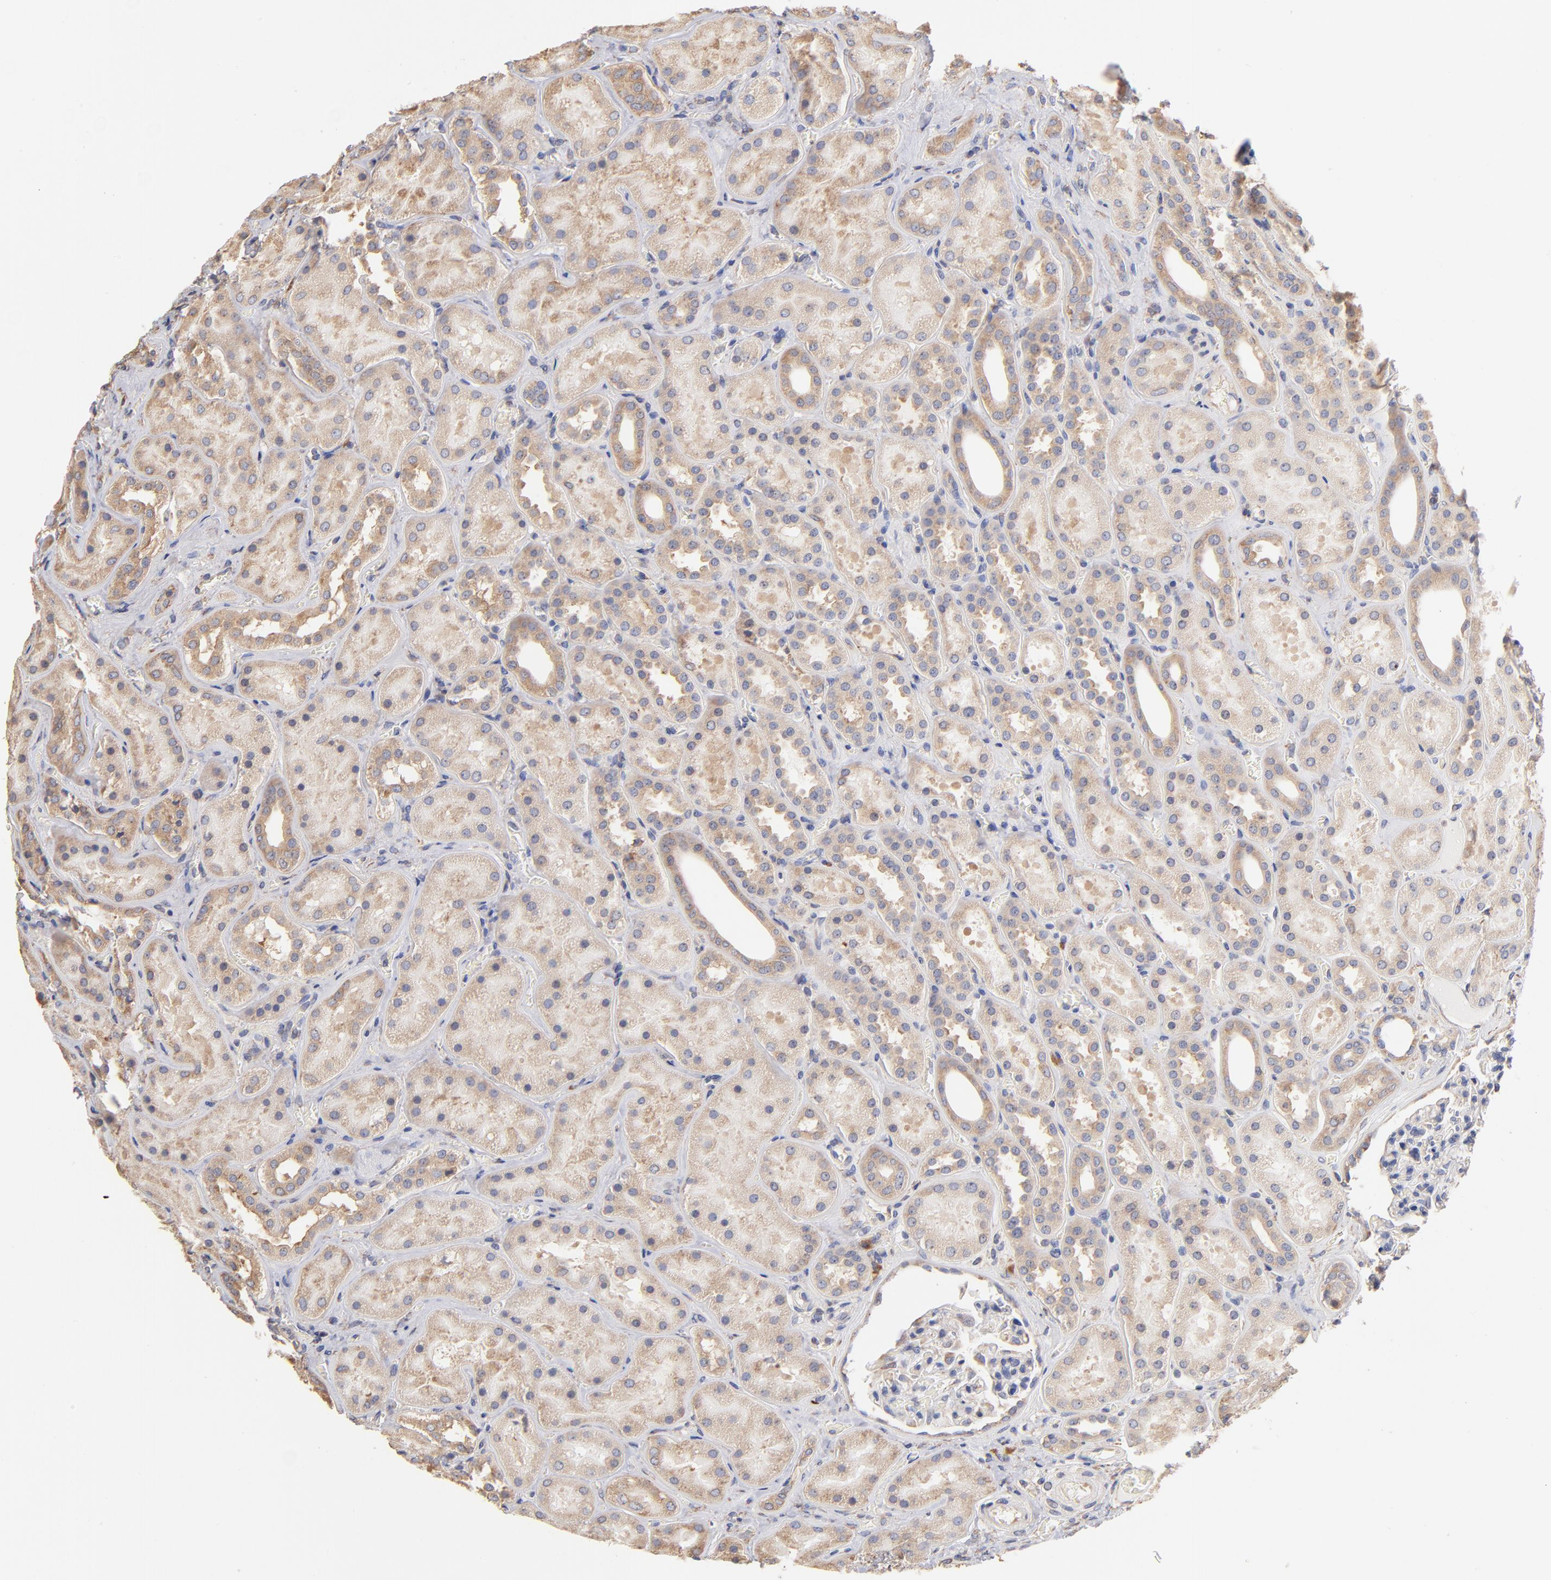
{"staining": {"intensity": "negative", "quantity": "none", "location": "none"}, "tissue": "kidney", "cell_type": "Cells in glomeruli", "image_type": "normal", "snomed": [{"axis": "morphology", "description": "Normal tissue, NOS"}, {"axis": "topography", "description": "Kidney"}], "caption": "An IHC micrograph of normal kidney is shown. There is no staining in cells in glomeruli of kidney.", "gene": "RPL9", "patient": {"sex": "male", "age": 28}}